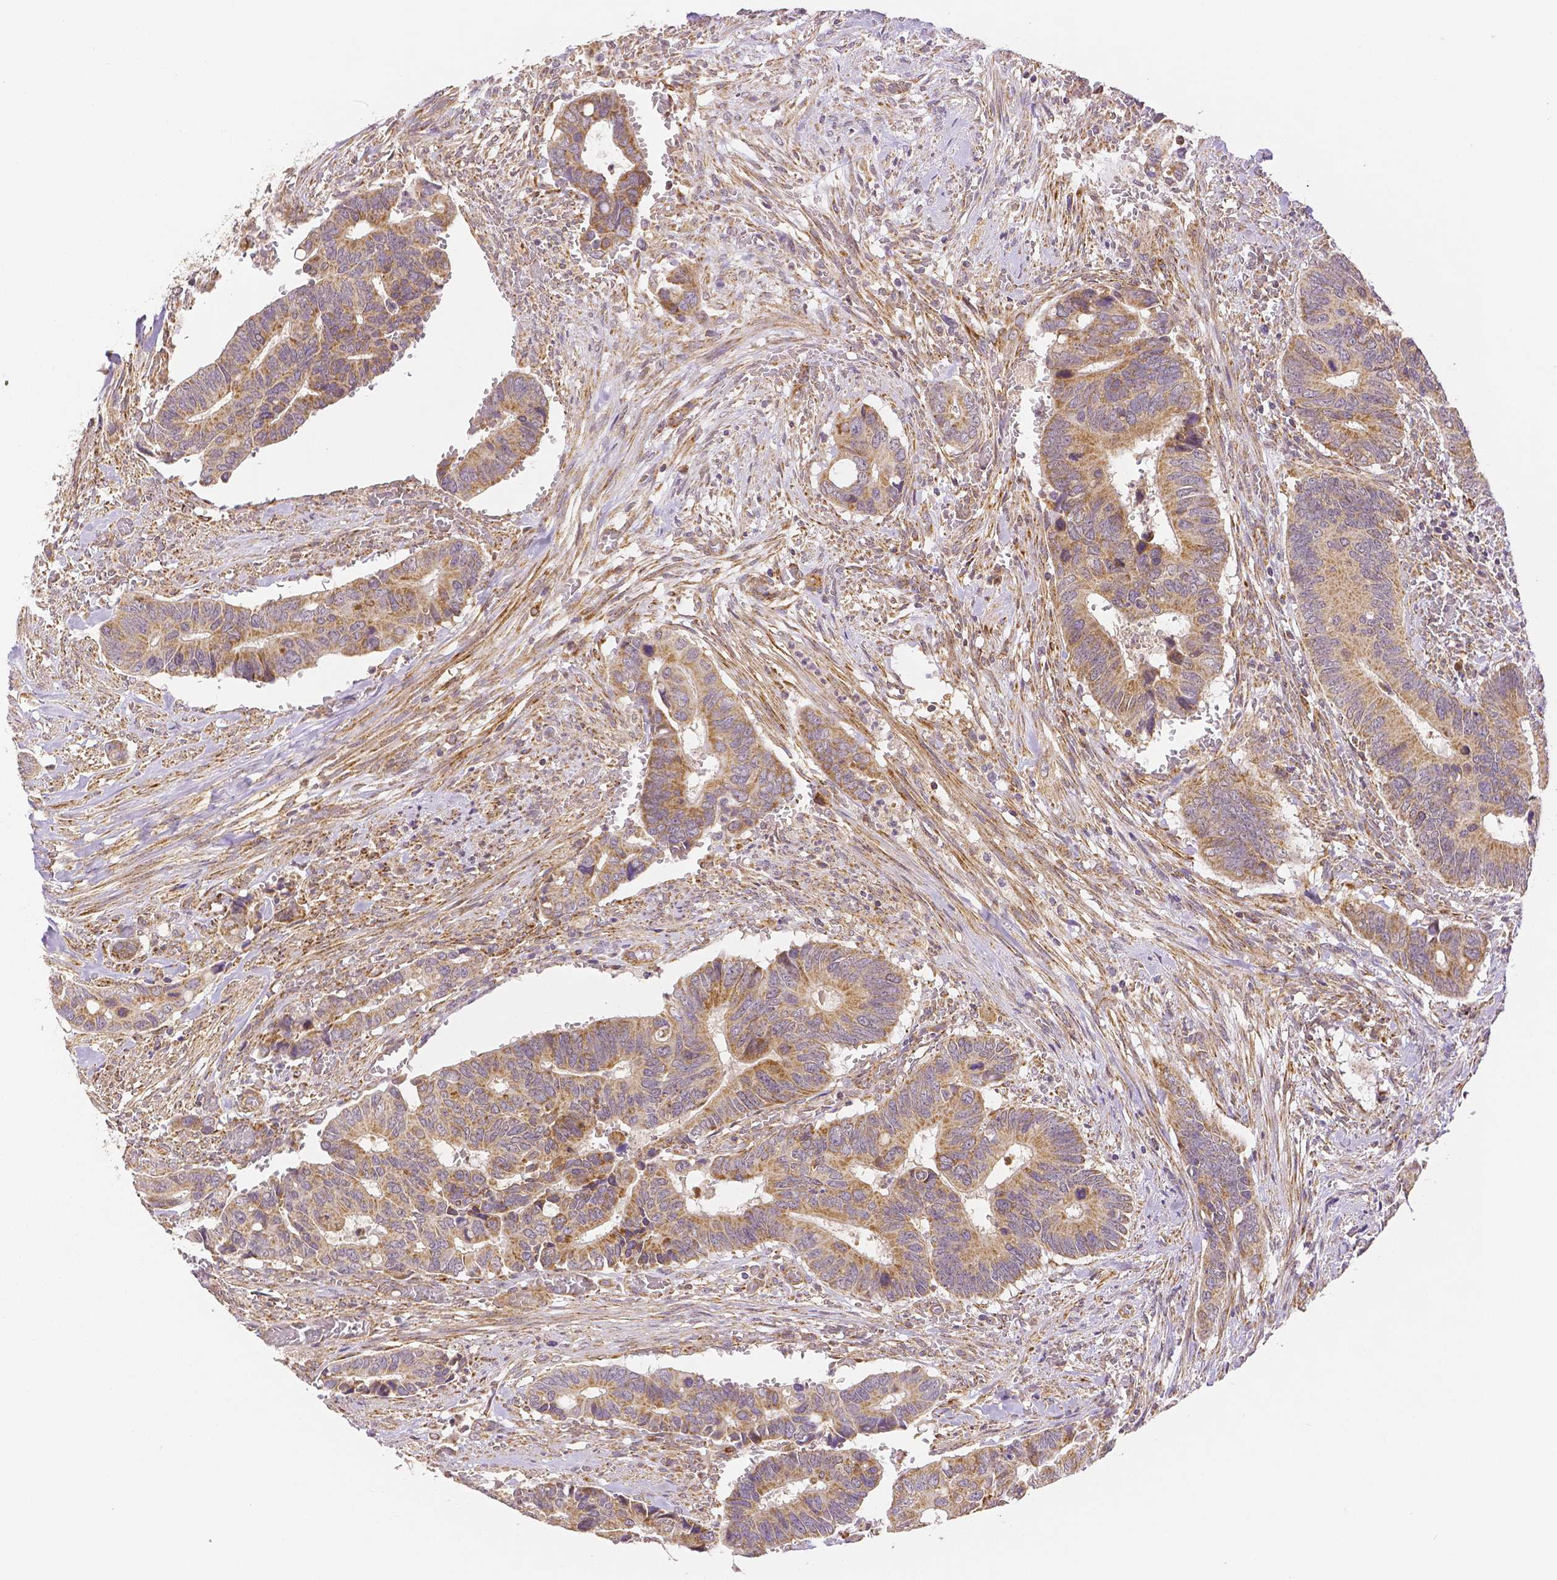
{"staining": {"intensity": "moderate", "quantity": ">75%", "location": "cytoplasmic/membranous"}, "tissue": "colorectal cancer", "cell_type": "Tumor cells", "image_type": "cancer", "snomed": [{"axis": "morphology", "description": "Adenocarcinoma, NOS"}, {"axis": "topography", "description": "Colon"}], "caption": "A photomicrograph showing moderate cytoplasmic/membranous positivity in about >75% of tumor cells in colorectal cancer, as visualized by brown immunohistochemical staining.", "gene": "RHOT1", "patient": {"sex": "male", "age": 49}}